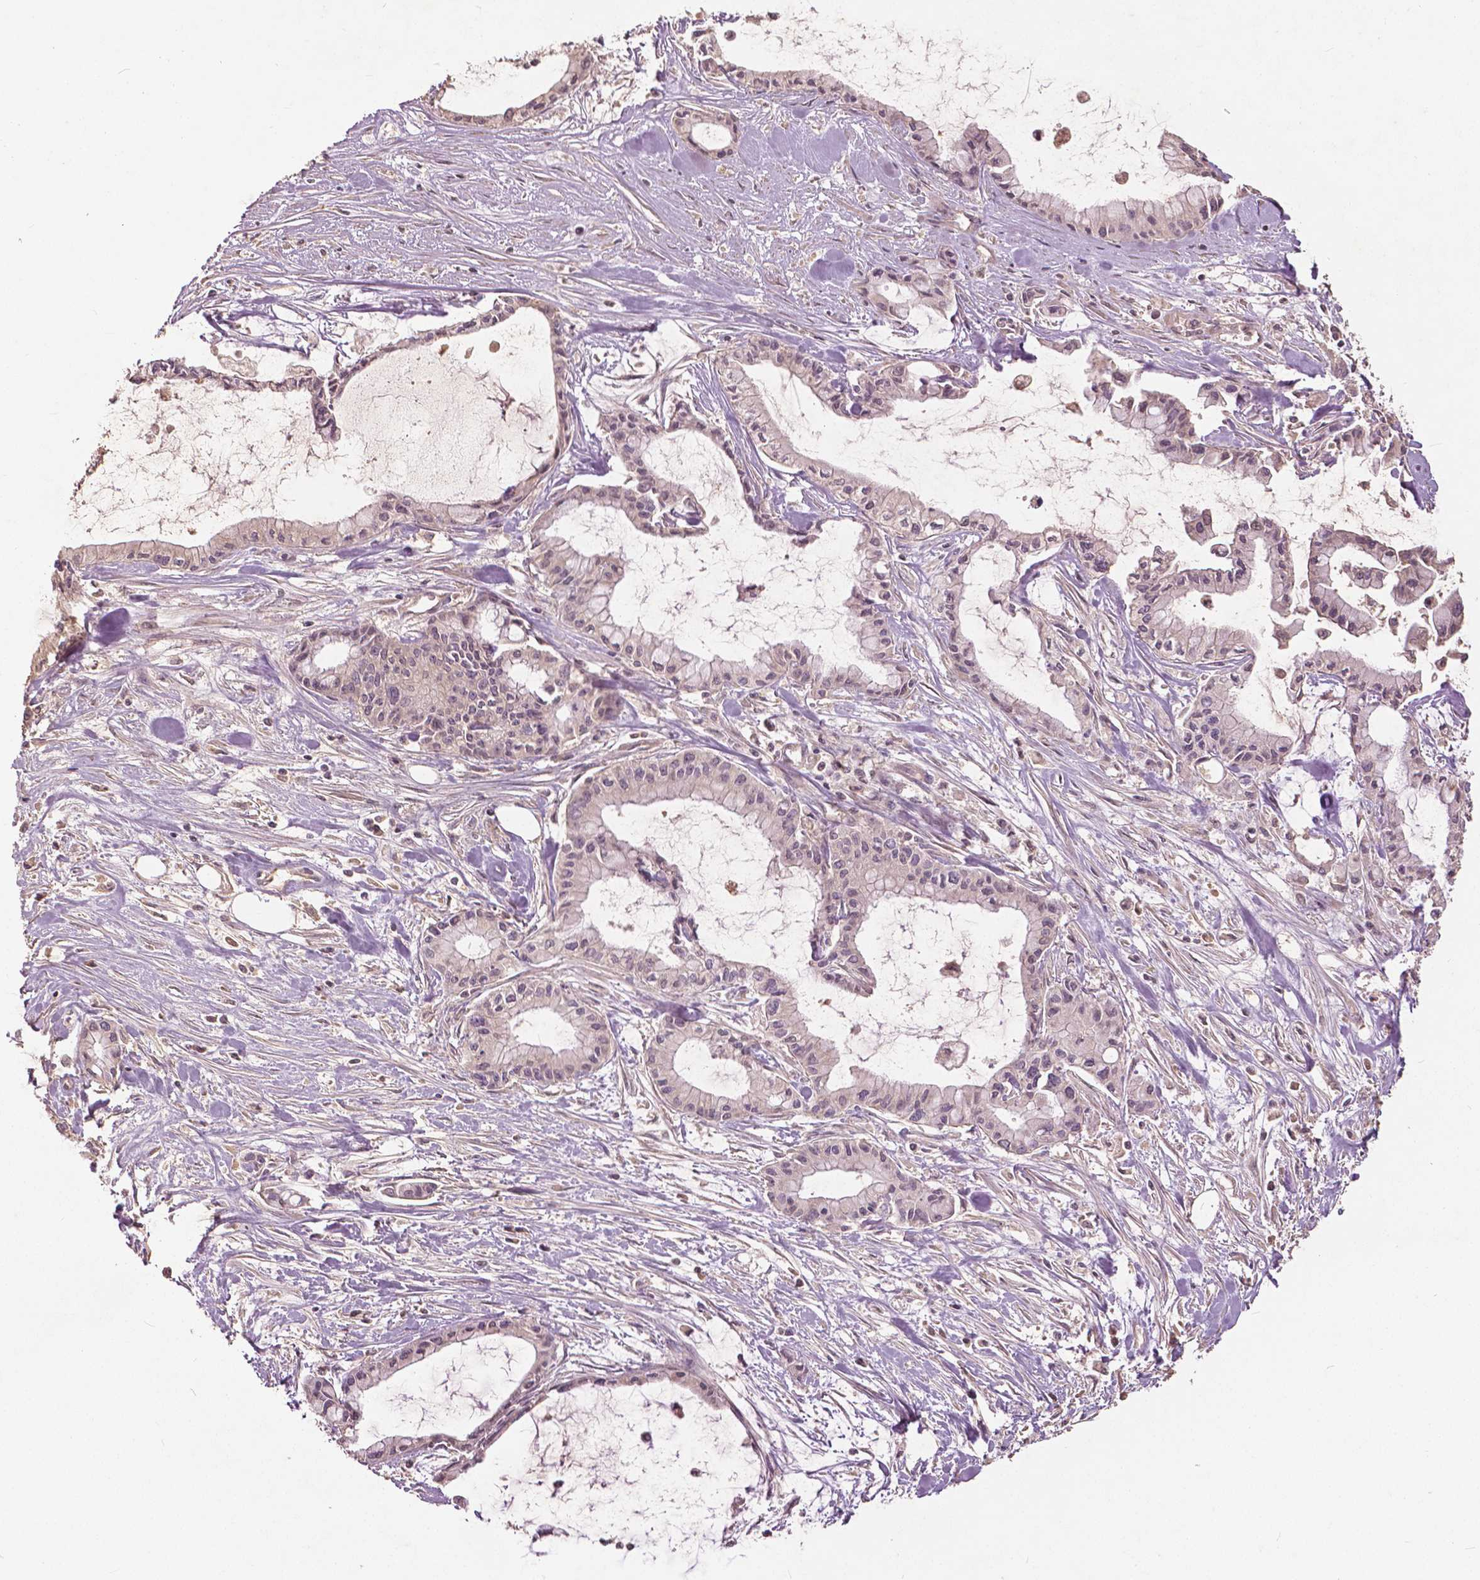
{"staining": {"intensity": "weak", "quantity": "25%-75%", "location": "nuclear"}, "tissue": "pancreatic cancer", "cell_type": "Tumor cells", "image_type": "cancer", "snomed": [{"axis": "morphology", "description": "Adenocarcinoma, NOS"}, {"axis": "topography", "description": "Pancreas"}], "caption": "Pancreatic adenocarcinoma was stained to show a protein in brown. There is low levels of weak nuclear staining in about 25%-75% of tumor cells.", "gene": "ANGPTL4", "patient": {"sex": "male", "age": 48}}